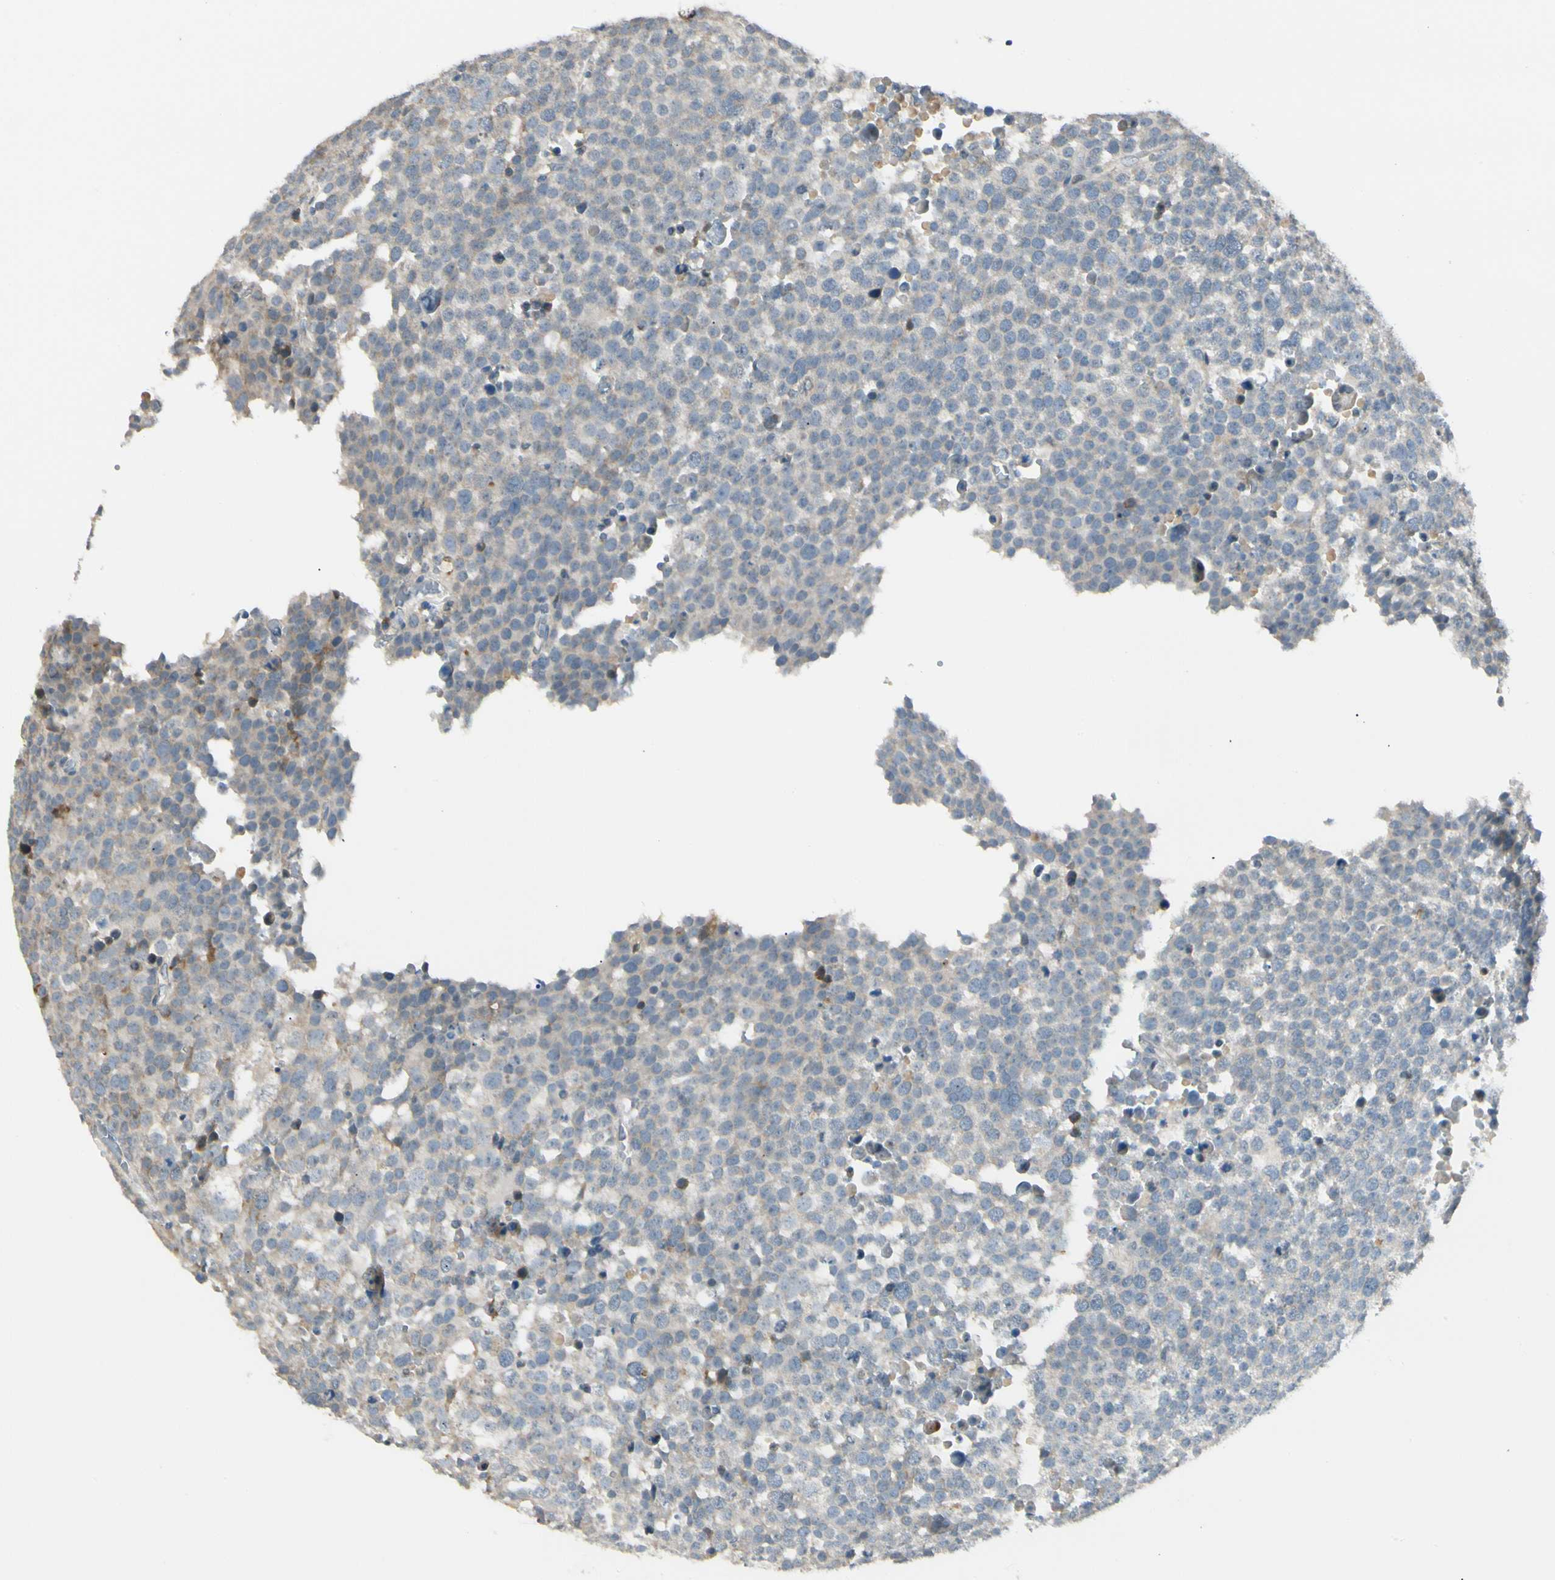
{"staining": {"intensity": "weak", "quantity": ">75%", "location": "cytoplasmic/membranous"}, "tissue": "testis cancer", "cell_type": "Tumor cells", "image_type": "cancer", "snomed": [{"axis": "morphology", "description": "Seminoma, NOS"}, {"axis": "topography", "description": "Testis"}], "caption": "Approximately >75% of tumor cells in seminoma (testis) exhibit weak cytoplasmic/membranous protein staining as visualized by brown immunohistochemical staining.", "gene": "P4HA3", "patient": {"sex": "male", "age": 71}}